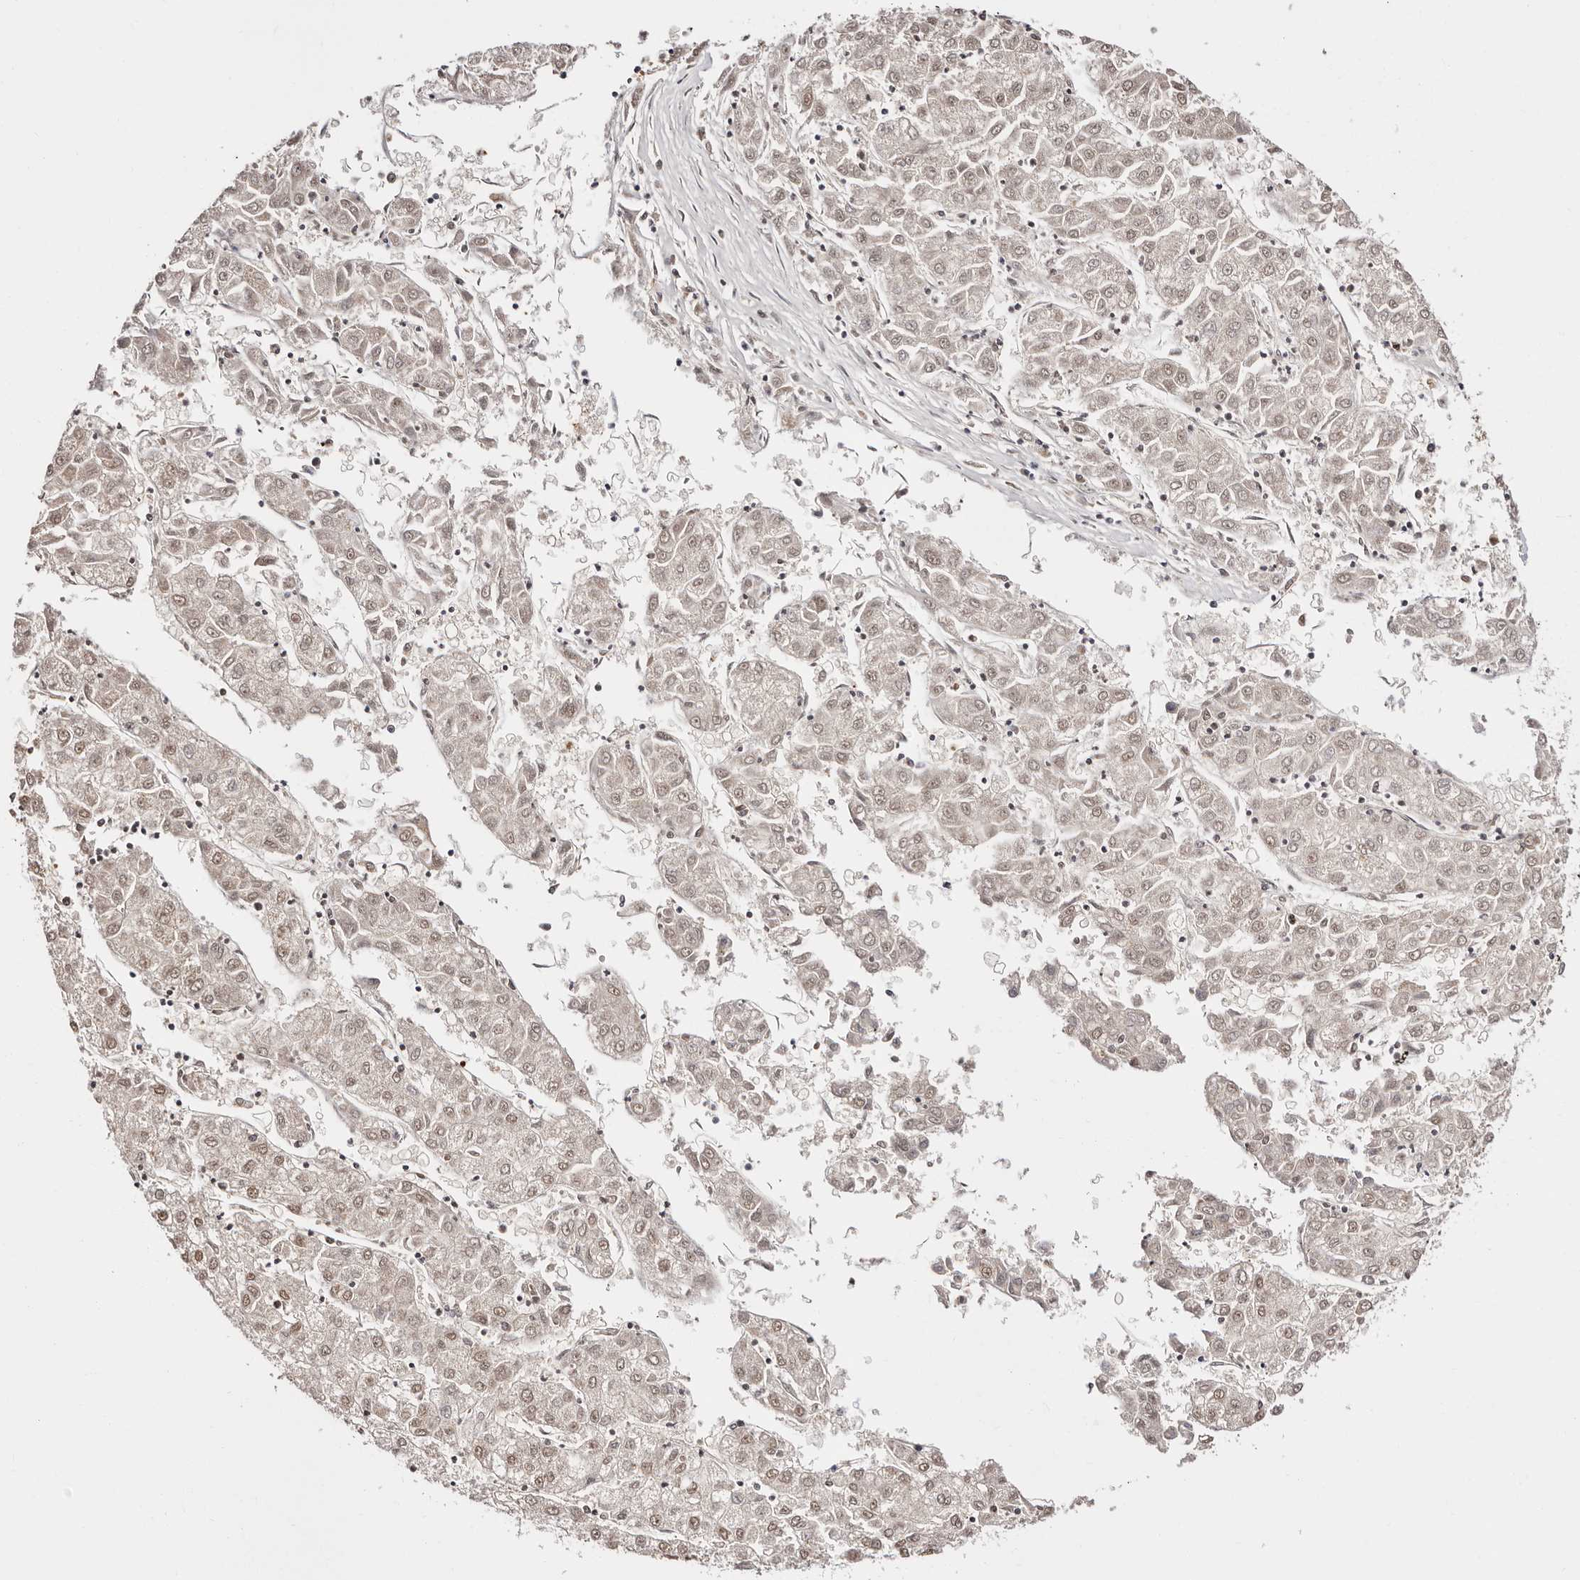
{"staining": {"intensity": "weak", "quantity": ">75%", "location": "nuclear"}, "tissue": "liver cancer", "cell_type": "Tumor cells", "image_type": "cancer", "snomed": [{"axis": "morphology", "description": "Carcinoma, Hepatocellular, NOS"}, {"axis": "topography", "description": "Liver"}], "caption": "Liver cancer stained with DAB (3,3'-diaminobenzidine) immunohistochemistry (IHC) displays low levels of weak nuclear expression in about >75% of tumor cells.", "gene": "TKT", "patient": {"sex": "male", "age": 72}}